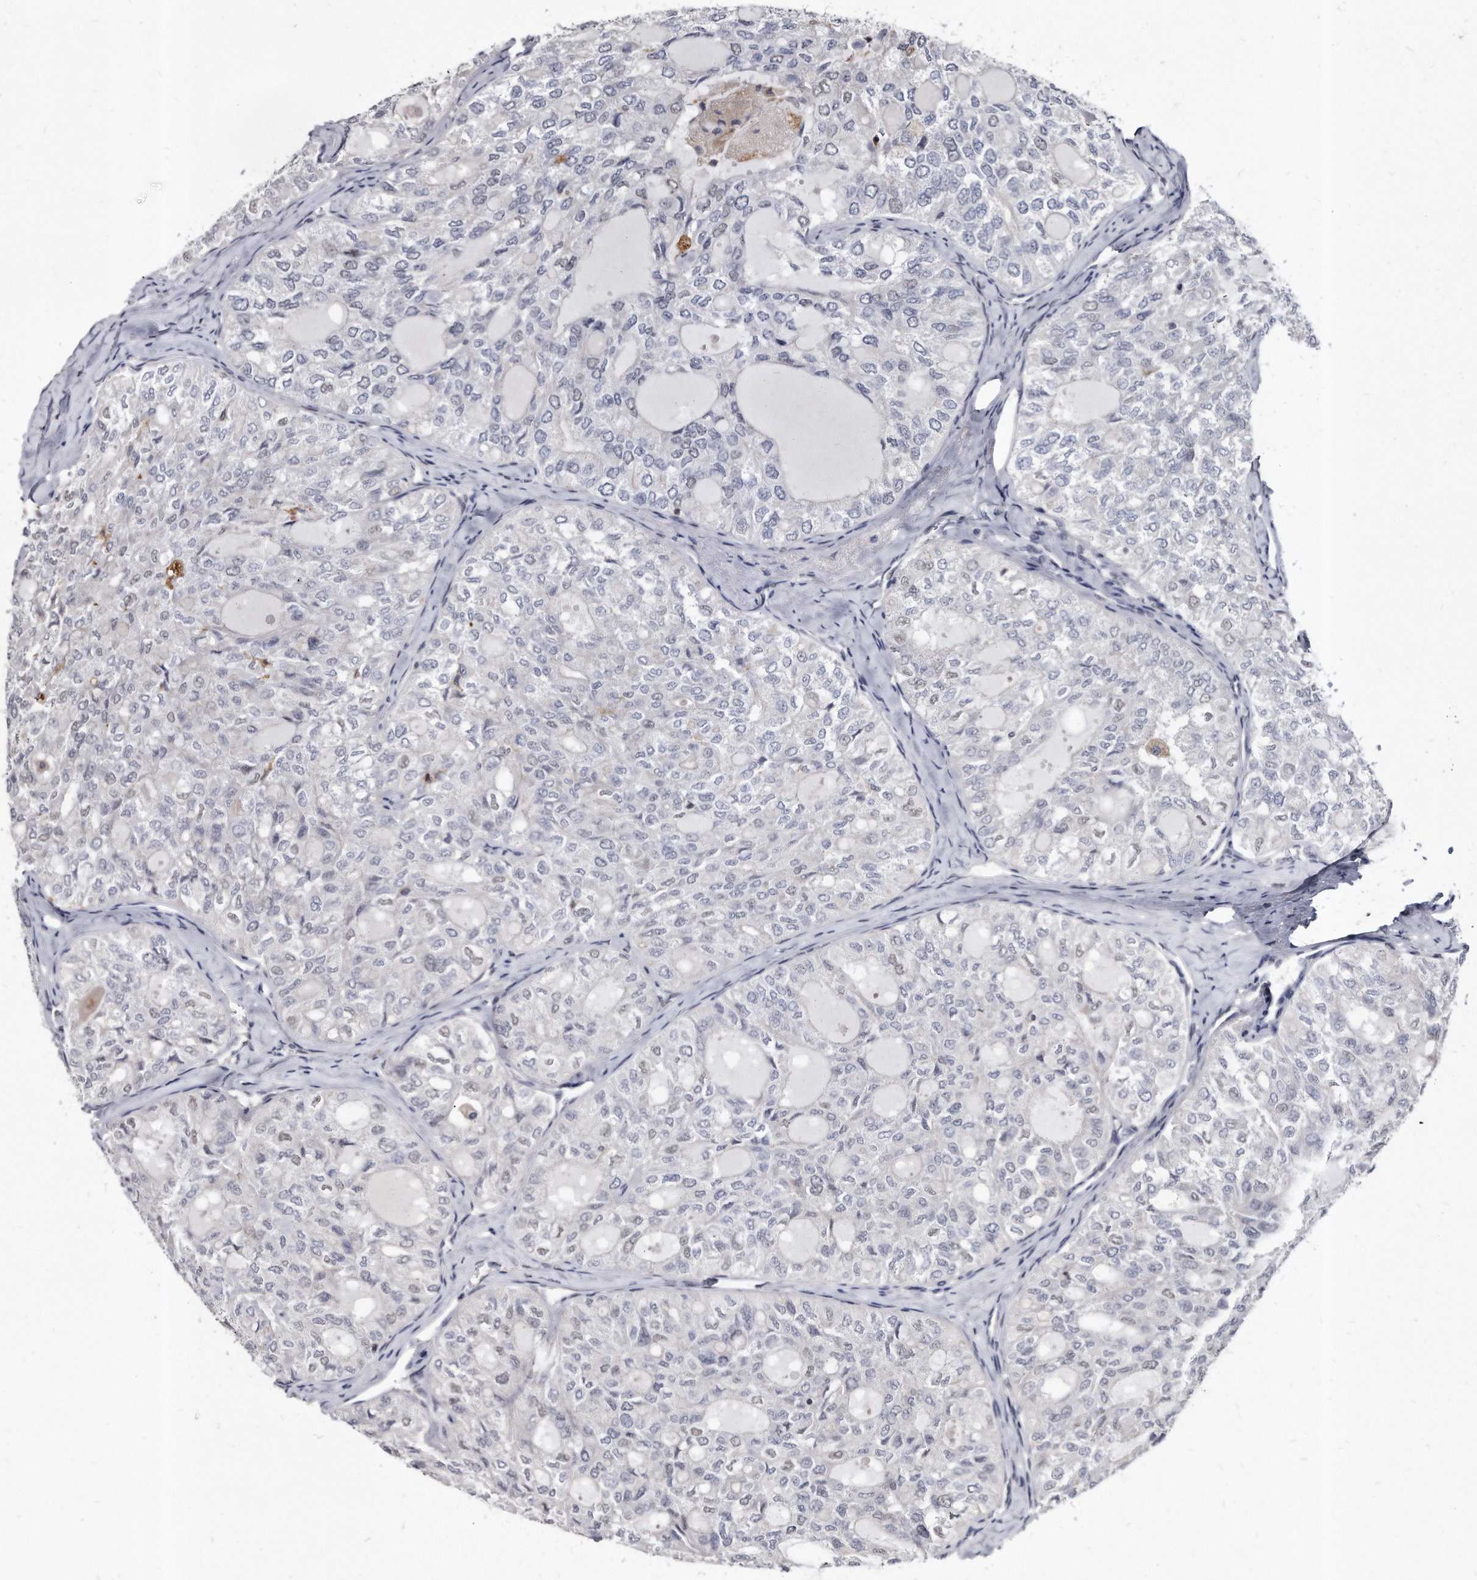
{"staining": {"intensity": "negative", "quantity": "none", "location": "none"}, "tissue": "thyroid cancer", "cell_type": "Tumor cells", "image_type": "cancer", "snomed": [{"axis": "morphology", "description": "Follicular adenoma carcinoma, NOS"}, {"axis": "topography", "description": "Thyroid gland"}], "caption": "High power microscopy photomicrograph of an immunohistochemistry (IHC) photomicrograph of thyroid follicular adenoma carcinoma, revealing no significant staining in tumor cells.", "gene": "KLHDC3", "patient": {"sex": "male", "age": 75}}